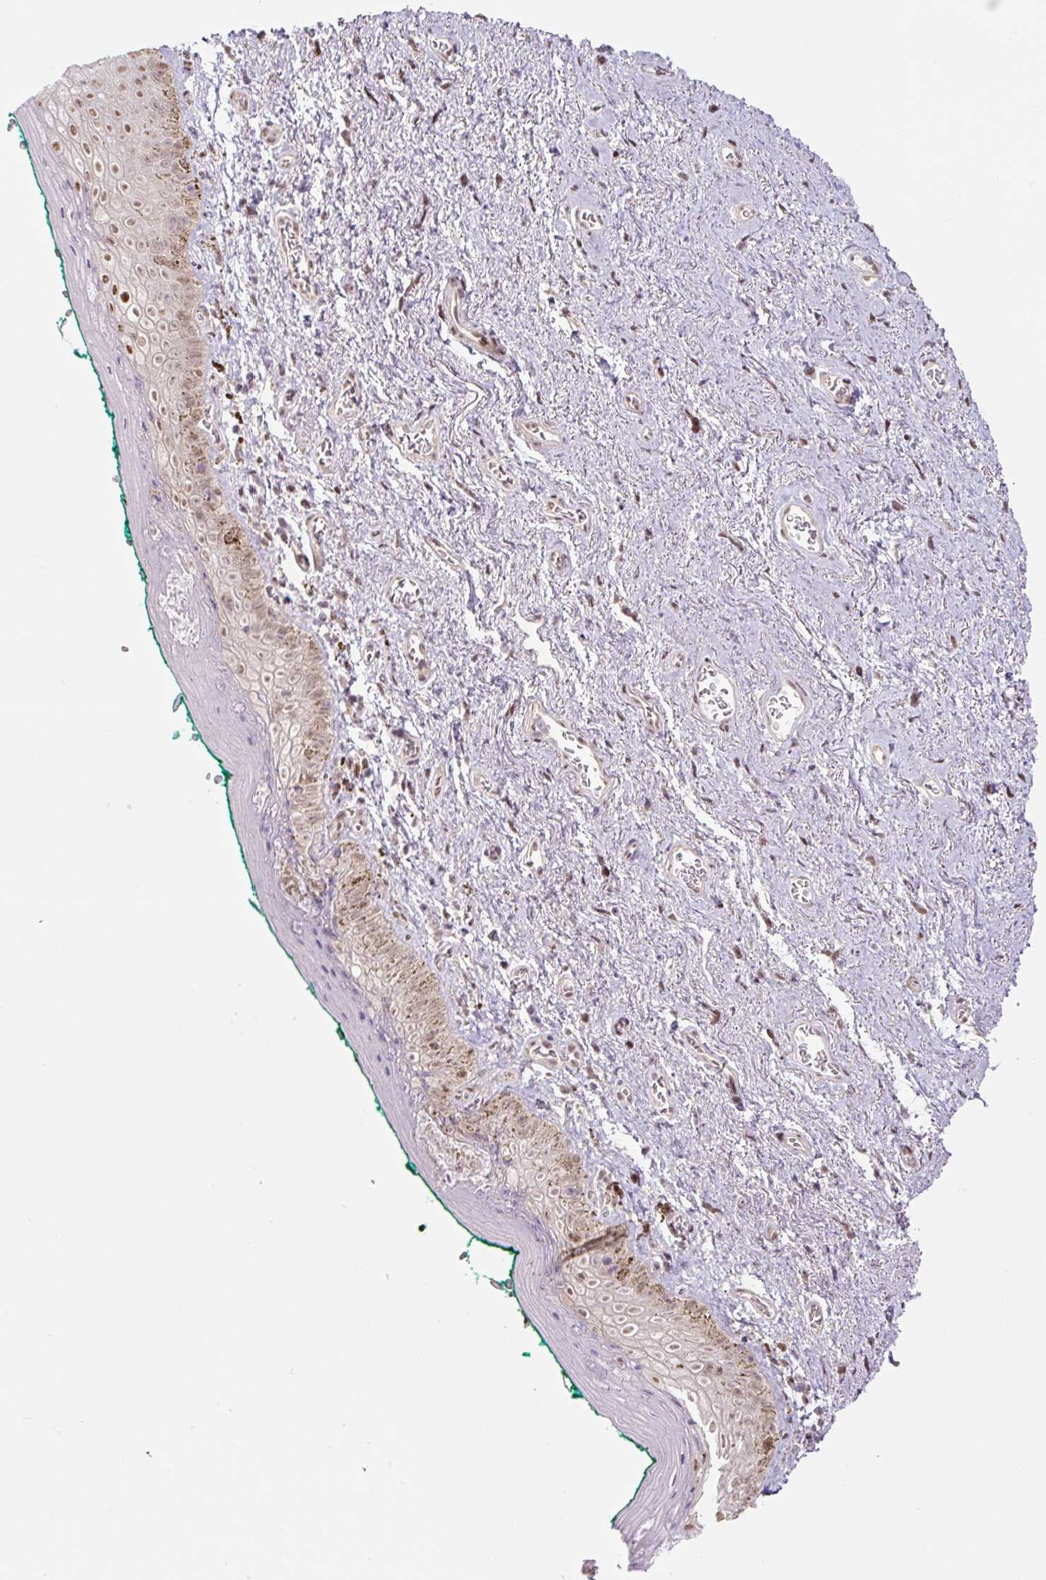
{"staining": {"intensity": "weak", "quantity": "25%-75%", "location": "nuclear"}, "tissue": "vagina", "cell_type": "Squamous epithelial cells", "image_type": "normal", "snomed": [{"axis": "morphology", "description": "Normal tissue, NOS"}, {"axis": "topography", "description": "Vulva"}, {"axis": "topography", "description": "Vagina"}, {"axis": "topography", "description": "Peripheral nerve tissue"}], "caption": "Immunohistochemistry (IHC) (DAB) staining of normal human vagina shows weak nuclear protein positivity in about 25%-75% of squamous epithelial cells.", "gene": "TCFL5", "patient": {"sex": "female", "age": 66}}